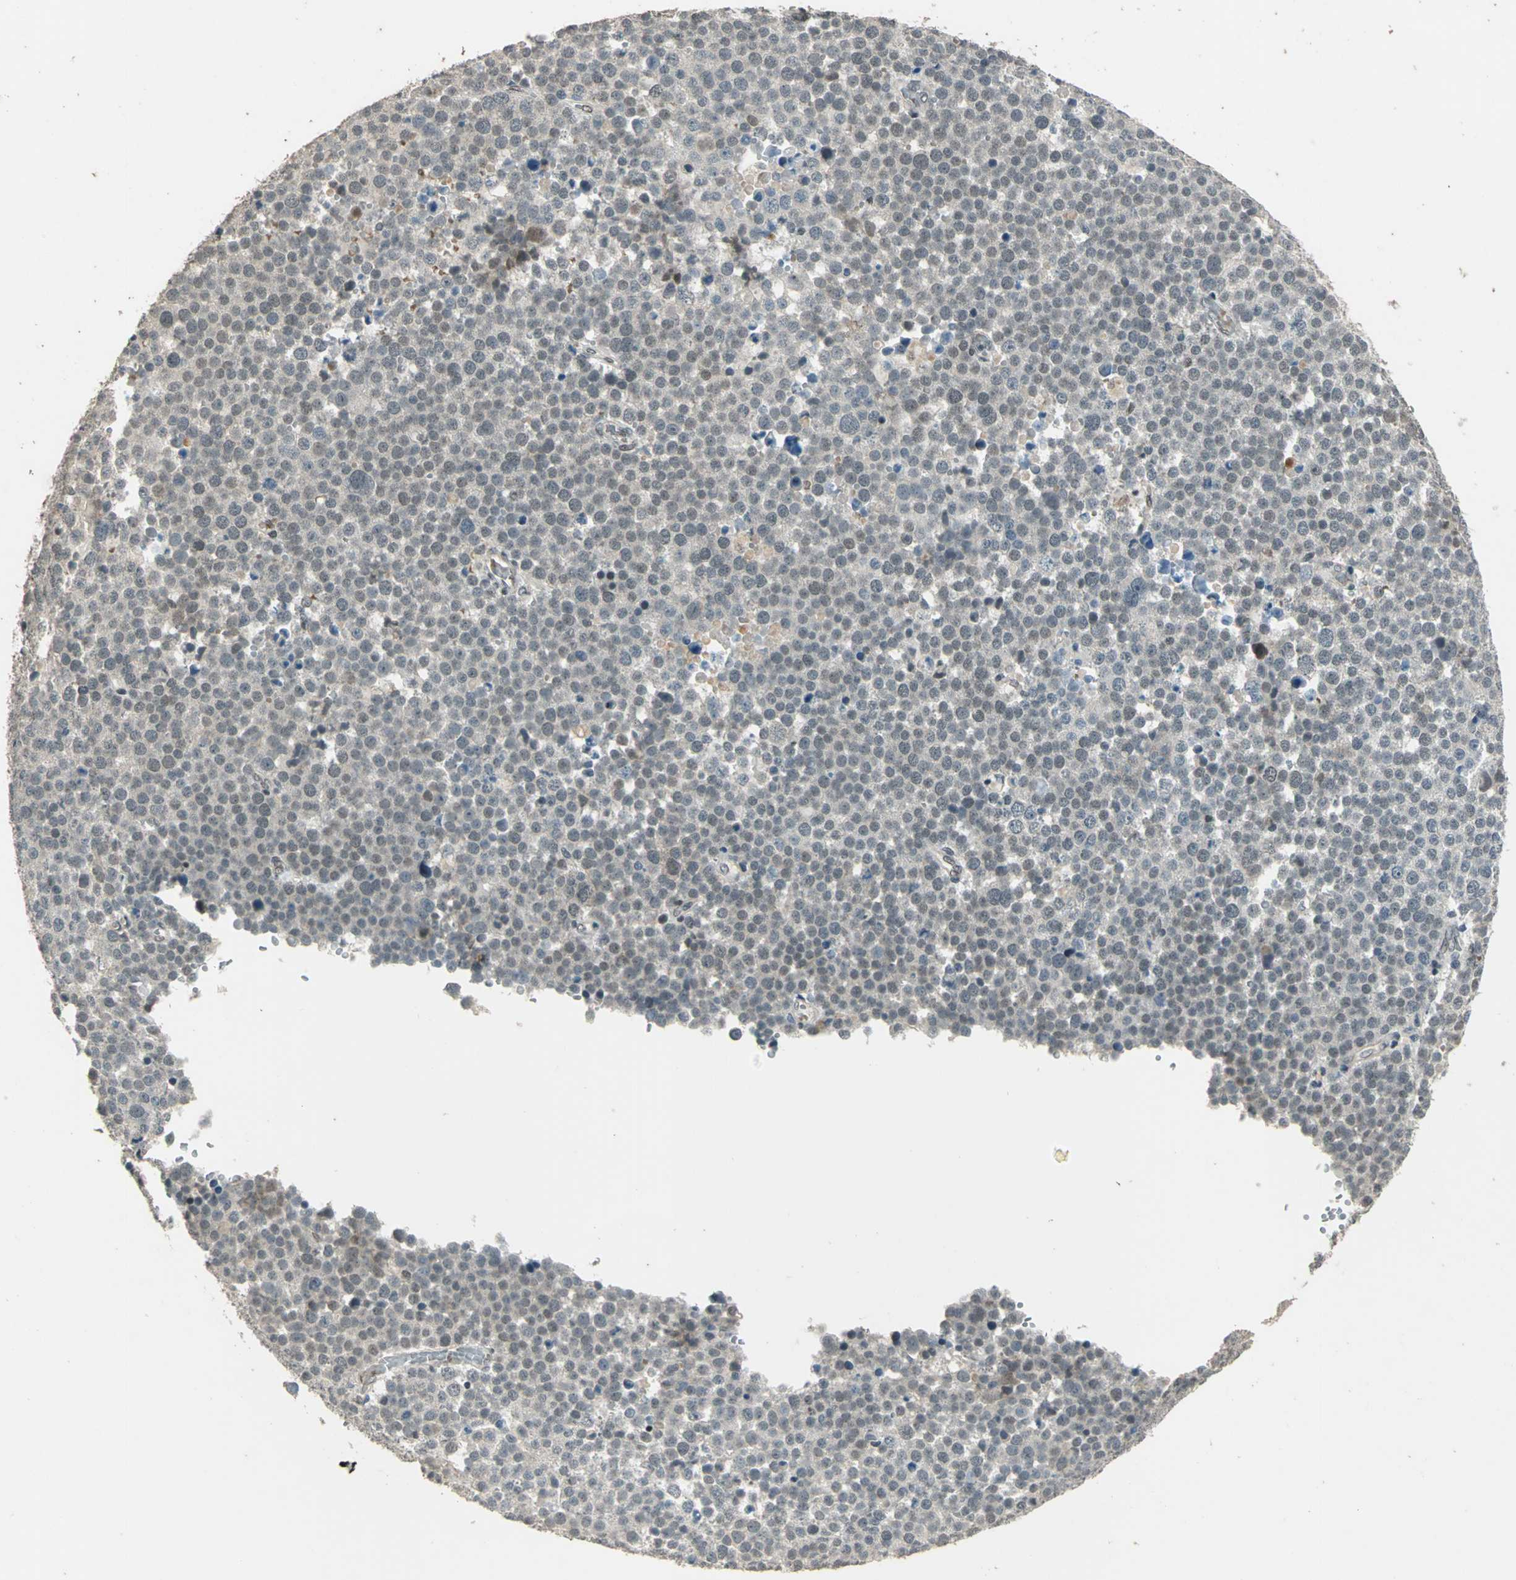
{"staining": {"intensity": "moderate", "quantity": "25%-75%", "location": "nuclear"}, "tissue": "testis cancer", "cell_type": "Tumor cells", "image_type": "cancer", "snomed": [{"axis": "morphology", "description": "Seminoma, NOS"}, {"axis": "topography", "description": "Testis"}], "caption": "Moderate nuclear expression is identified in about 25%-75% of tumor cells in seminoma (testis). The protein of interest is shown in brown color, while the nuclei are stained blue.", "gene": "RAD17", "patient": {"sex": "male", "age": 71}}